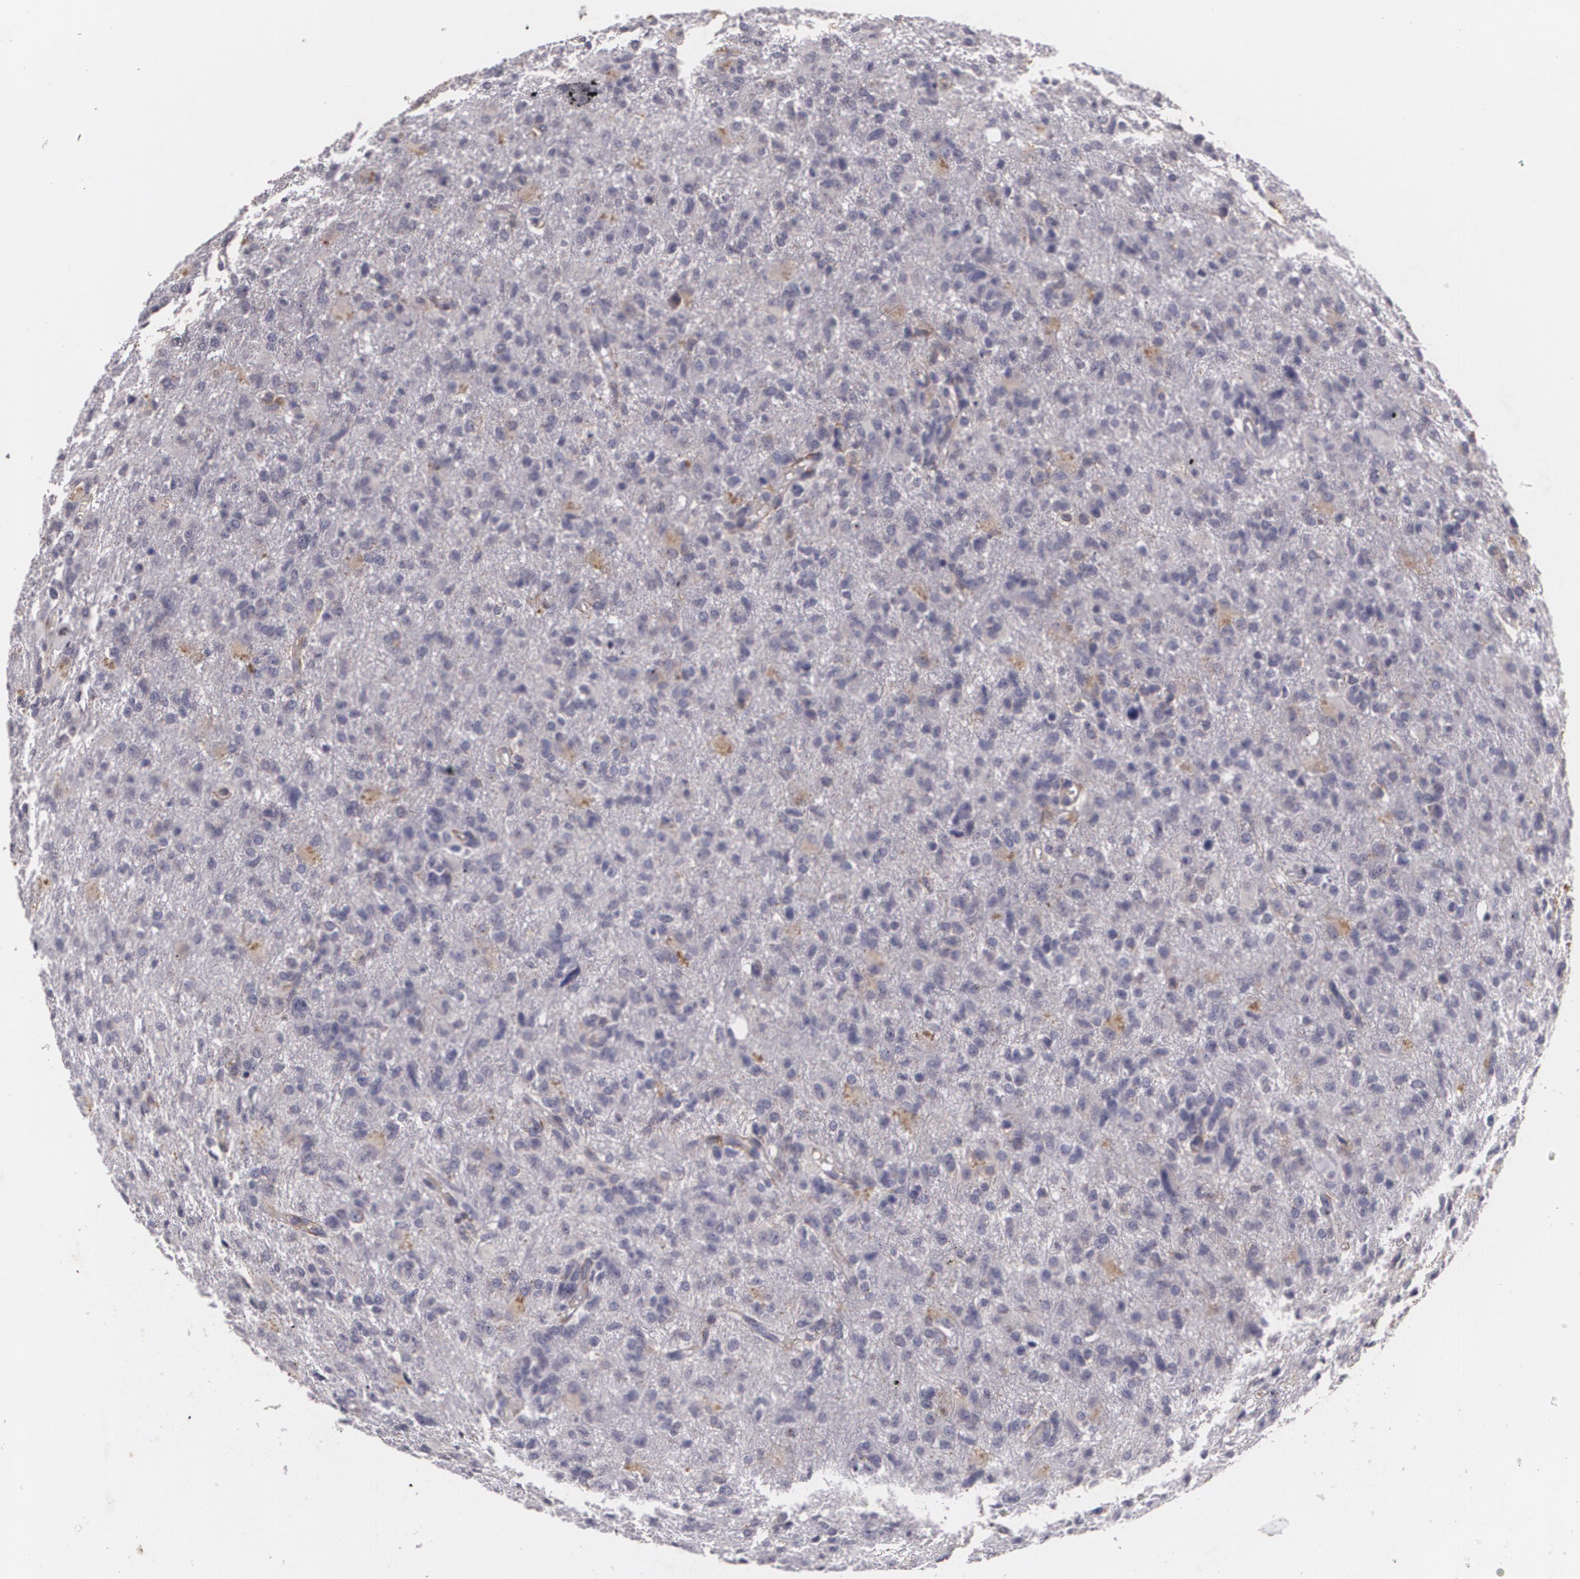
{"staining": {"intensity": "weak", "quantity": "<25%", "location": "cytoplasmic/membranous"}, "tissue": "glioma", "cell_type": "Tumor cells", "image_type": "cancer", "snomed": [{"axis": "morphology", "description": "Glioma, malignant, High grade"}, {"axis": "topography", "description": "Brain"}], "caption": "DAB immunohistochemical staining of human glioma shows no significant positivity in tumor cells. (Brightfield microscopy of DAB IHC at high magnification).", "gene": "KCNA4", "patient": {"sex": "male", "age": 68}}